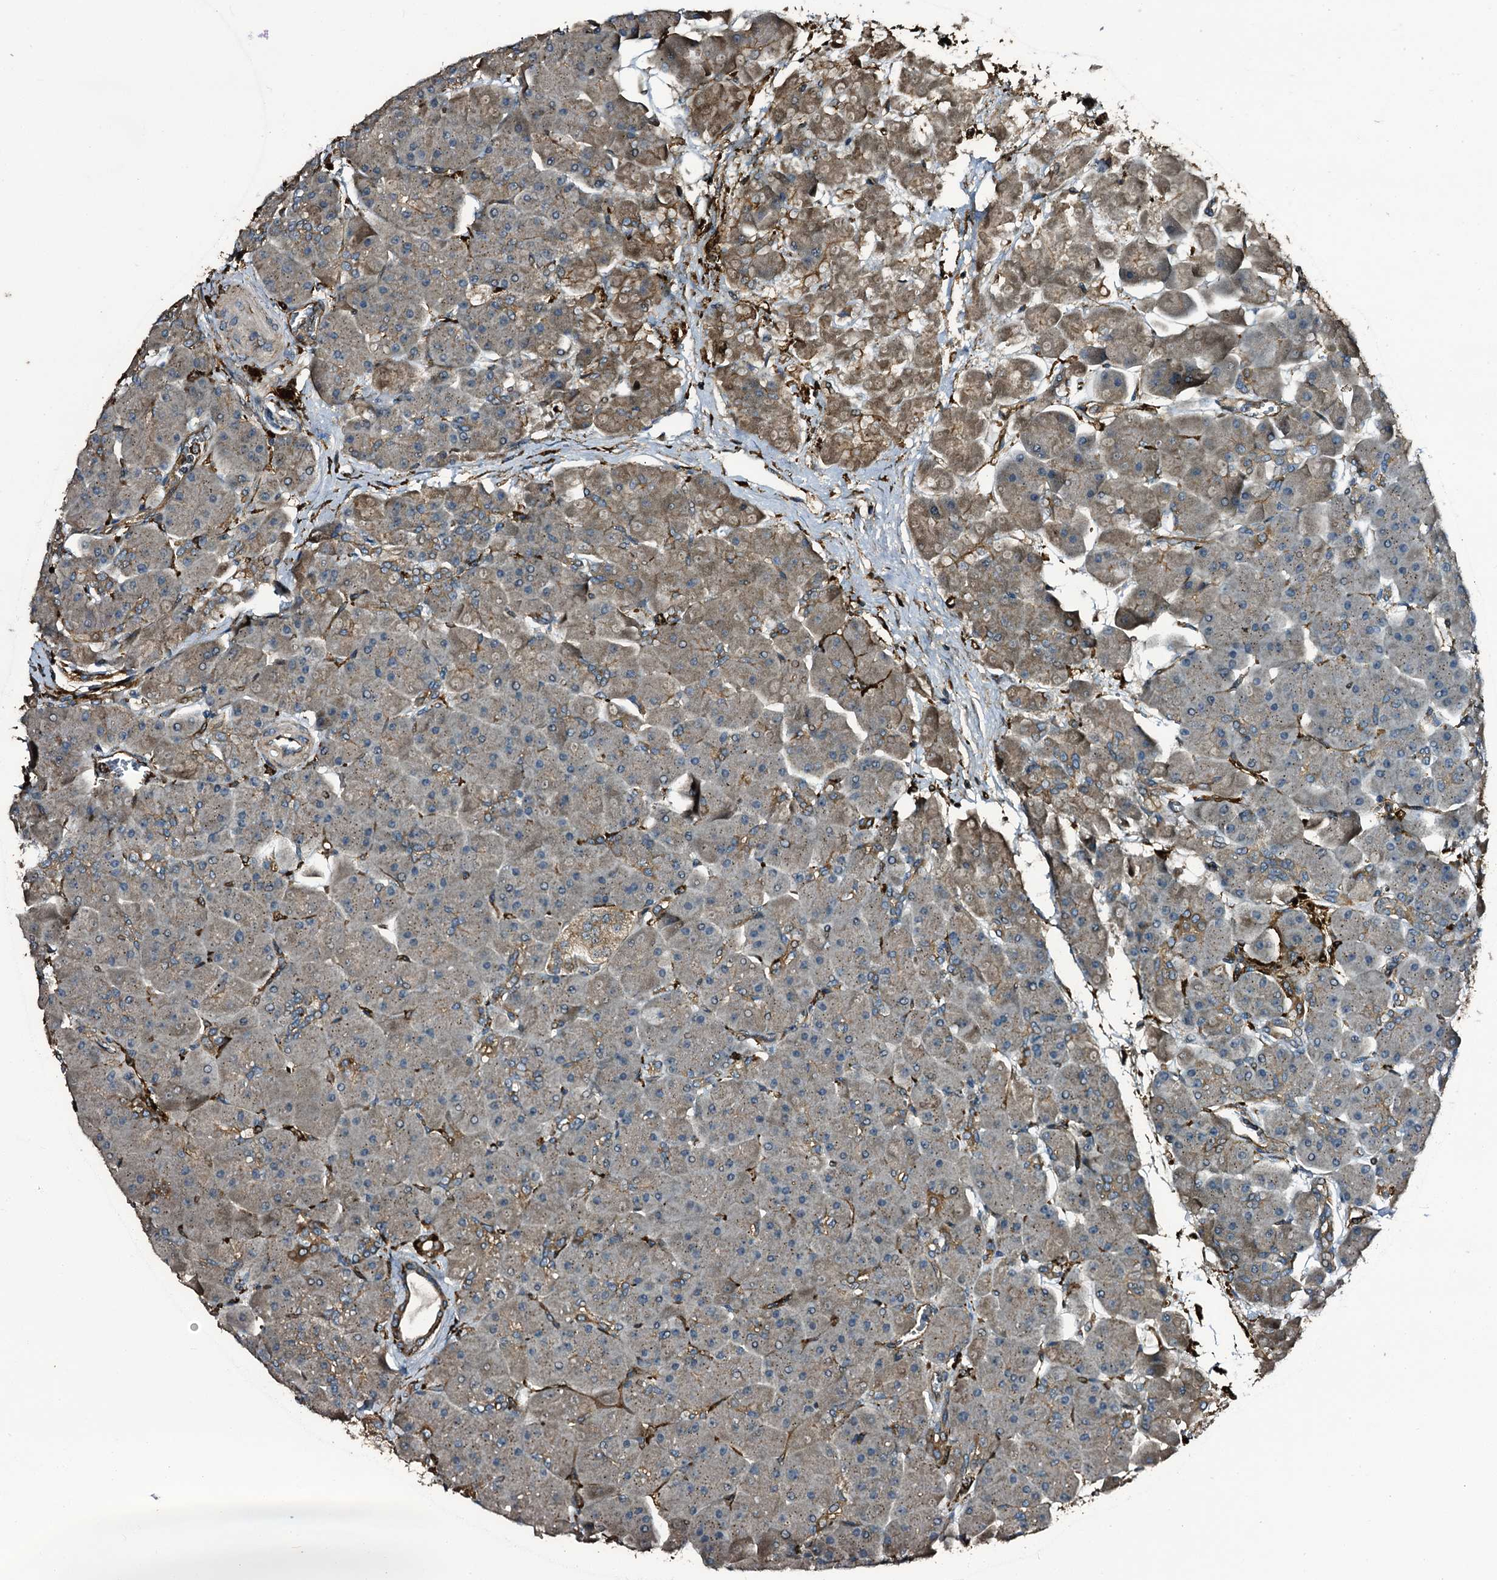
{"staining": {"intensity": "moderate", "quantity": "<25%", "location": "cytoplasmic/membranous"}, "tissue": "pancreas", "cell_type": "Exocrine glandular cells", "image_type": "normal", "snomed": [{"axis": "morphology", "description": "Normal tissue, NOS"}, {"axis": "topography", "description": "Pancreas"}], "caption": "Immunohistochemistry micrograph of unremarkable pancreas: human pancreas stained using immunohistochemistry (IHC) demonstrates low levels of moderate protein expression localized specifically in the cytoplasmic/membranous of exocrine glandular cells, appearing as a cytoplasmic/membranous brown color.", "gene": "TPGS2", "patient": {"sex": "male", "age": 66}}